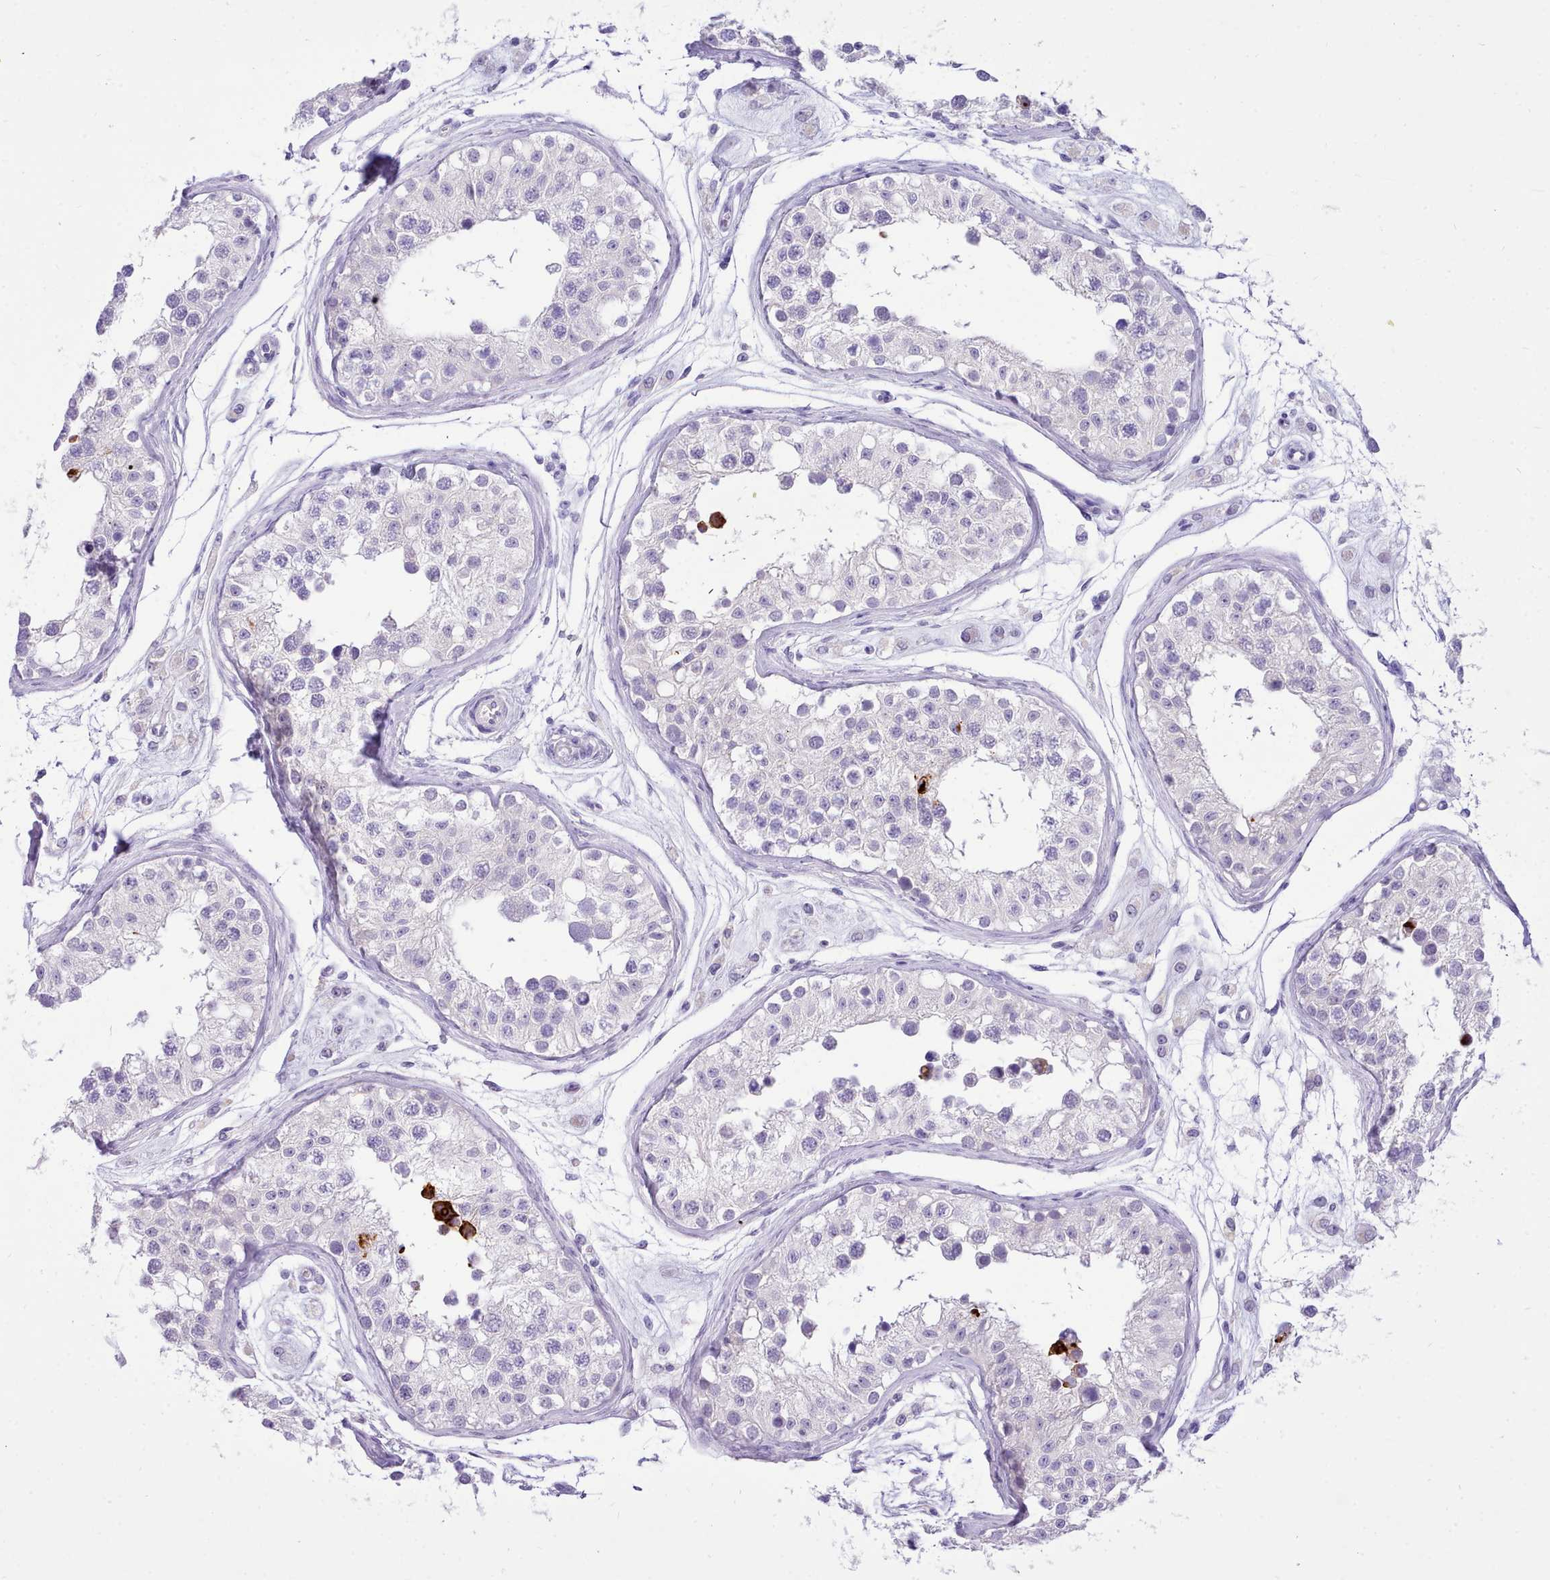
{"staining": {"intensity": "strong", "quantity": "<25%", "location": "cytoplasmic/membranous"}, "tissue": "testis", "cell_type": "Cells in seminiferous ducts", "image_type": "normal", "snomed": [{"axis": "morphology", "description": "Normal tissue, NOS"}, {"axis": "morphology", "description": "Adenocarcinoma, metastatic, NOS"}, {"axis": "topography", "description": "Testis"}], "caption": "Unremarkable testis exhibits strong cytoplasmic/membranous positivity in approximately <25% of cells in seminiferous ducts, visualized by immunohistochemistry. (Brightfield microscopy of DAB IHC at high magnification).", "gene": "LRRC37A2", "patient": {"sex": "male", "age": 26}}